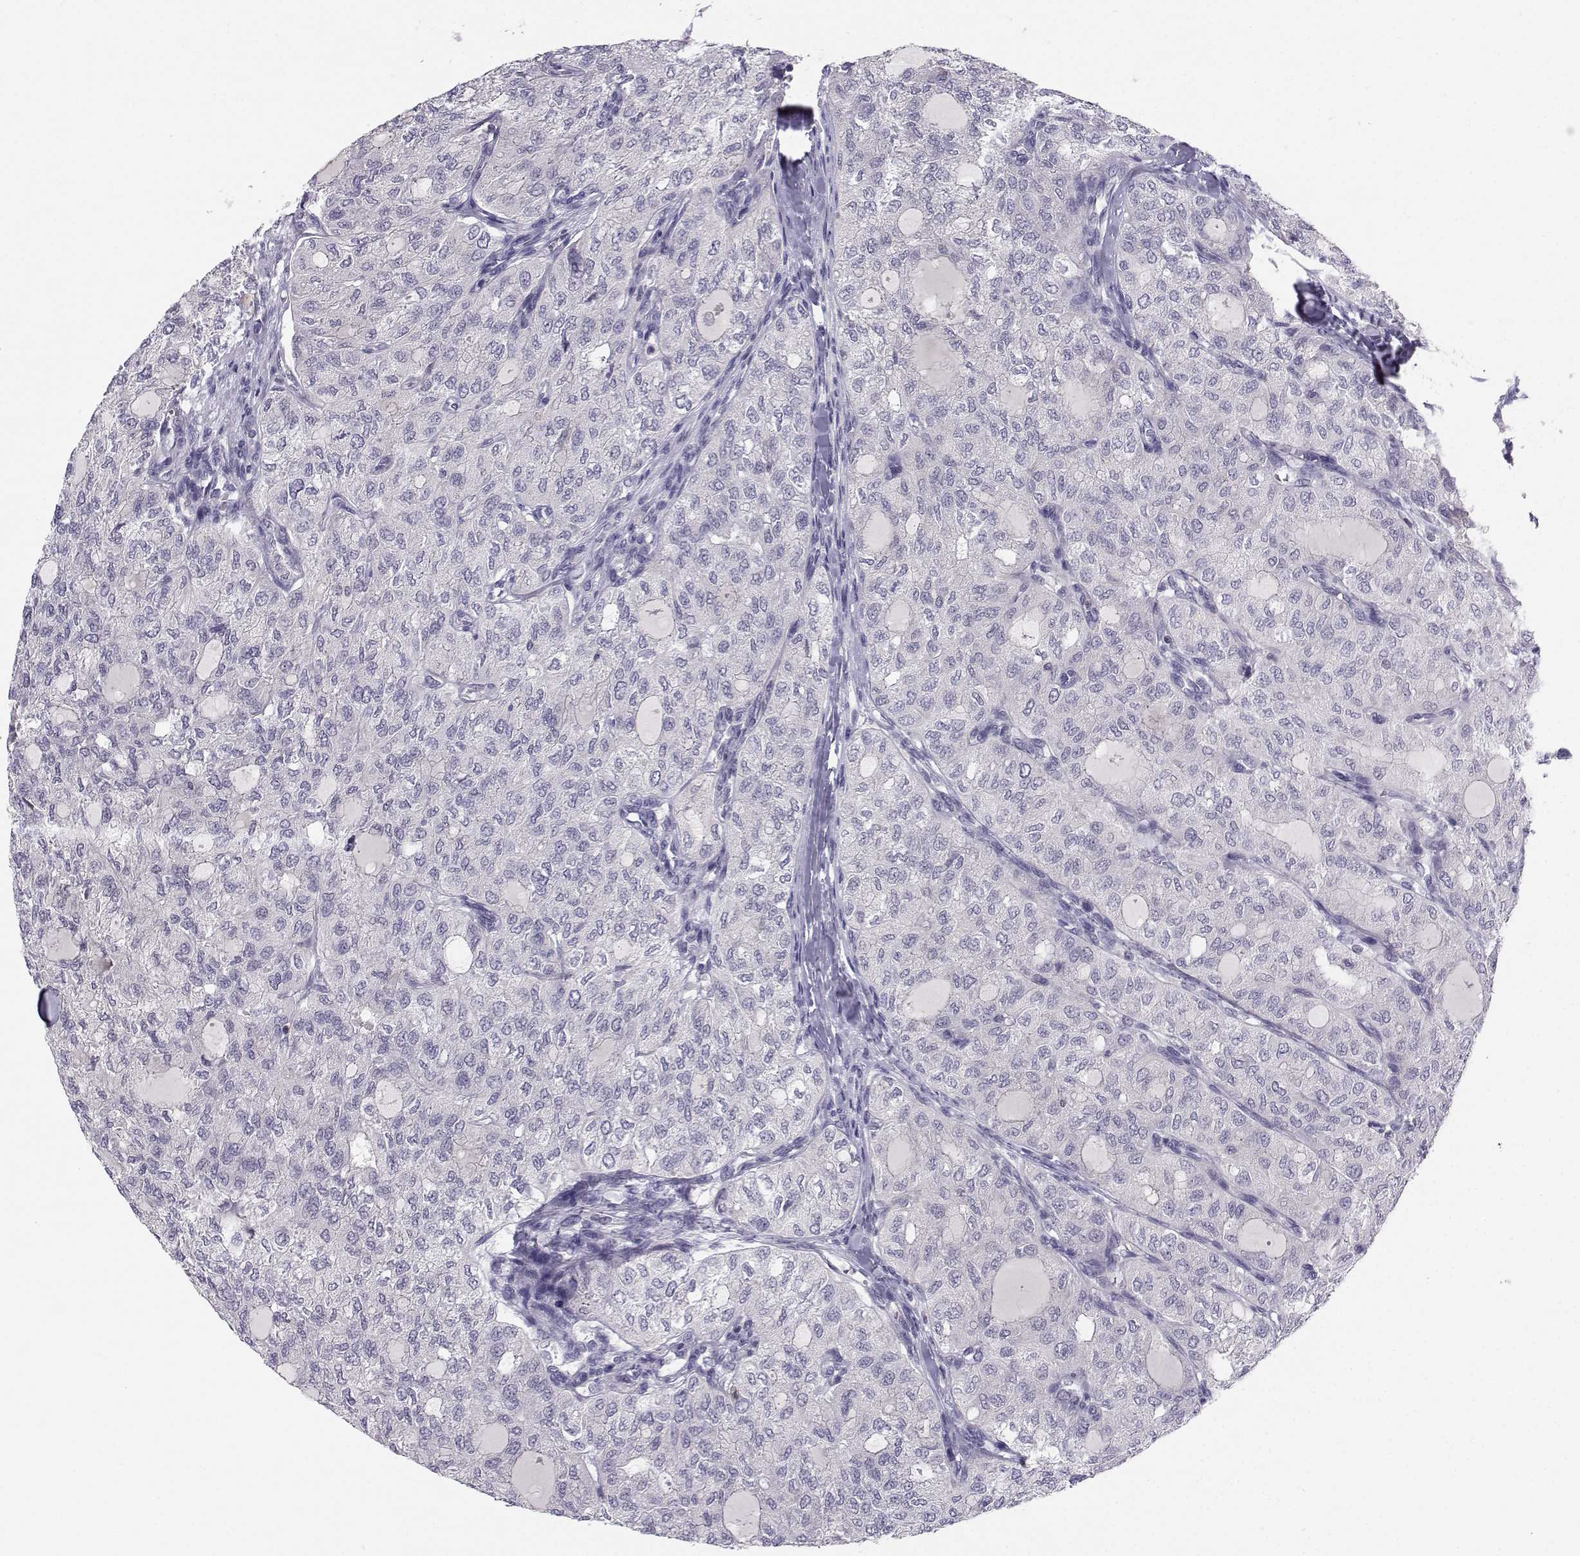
{"staining": {"intensity": "negative", "quantity": "none", "location": "none"}, "tissue": "thyroid cancer", "cell_type": "Tumor cells", "image_type": "cancer", "snomed": [{"axis": "morphology", "description": "Follicular adenoma carcinoma, NOS"}, {"axis": "topography", "description": "Thyroid gland"}], "caption": "Tumor cells are negative for protein expression in human thyroid cancer (follicular adenoma carcinoma).", "gene": "MROH7", "patient": {"sex": "male", "age": 75}}